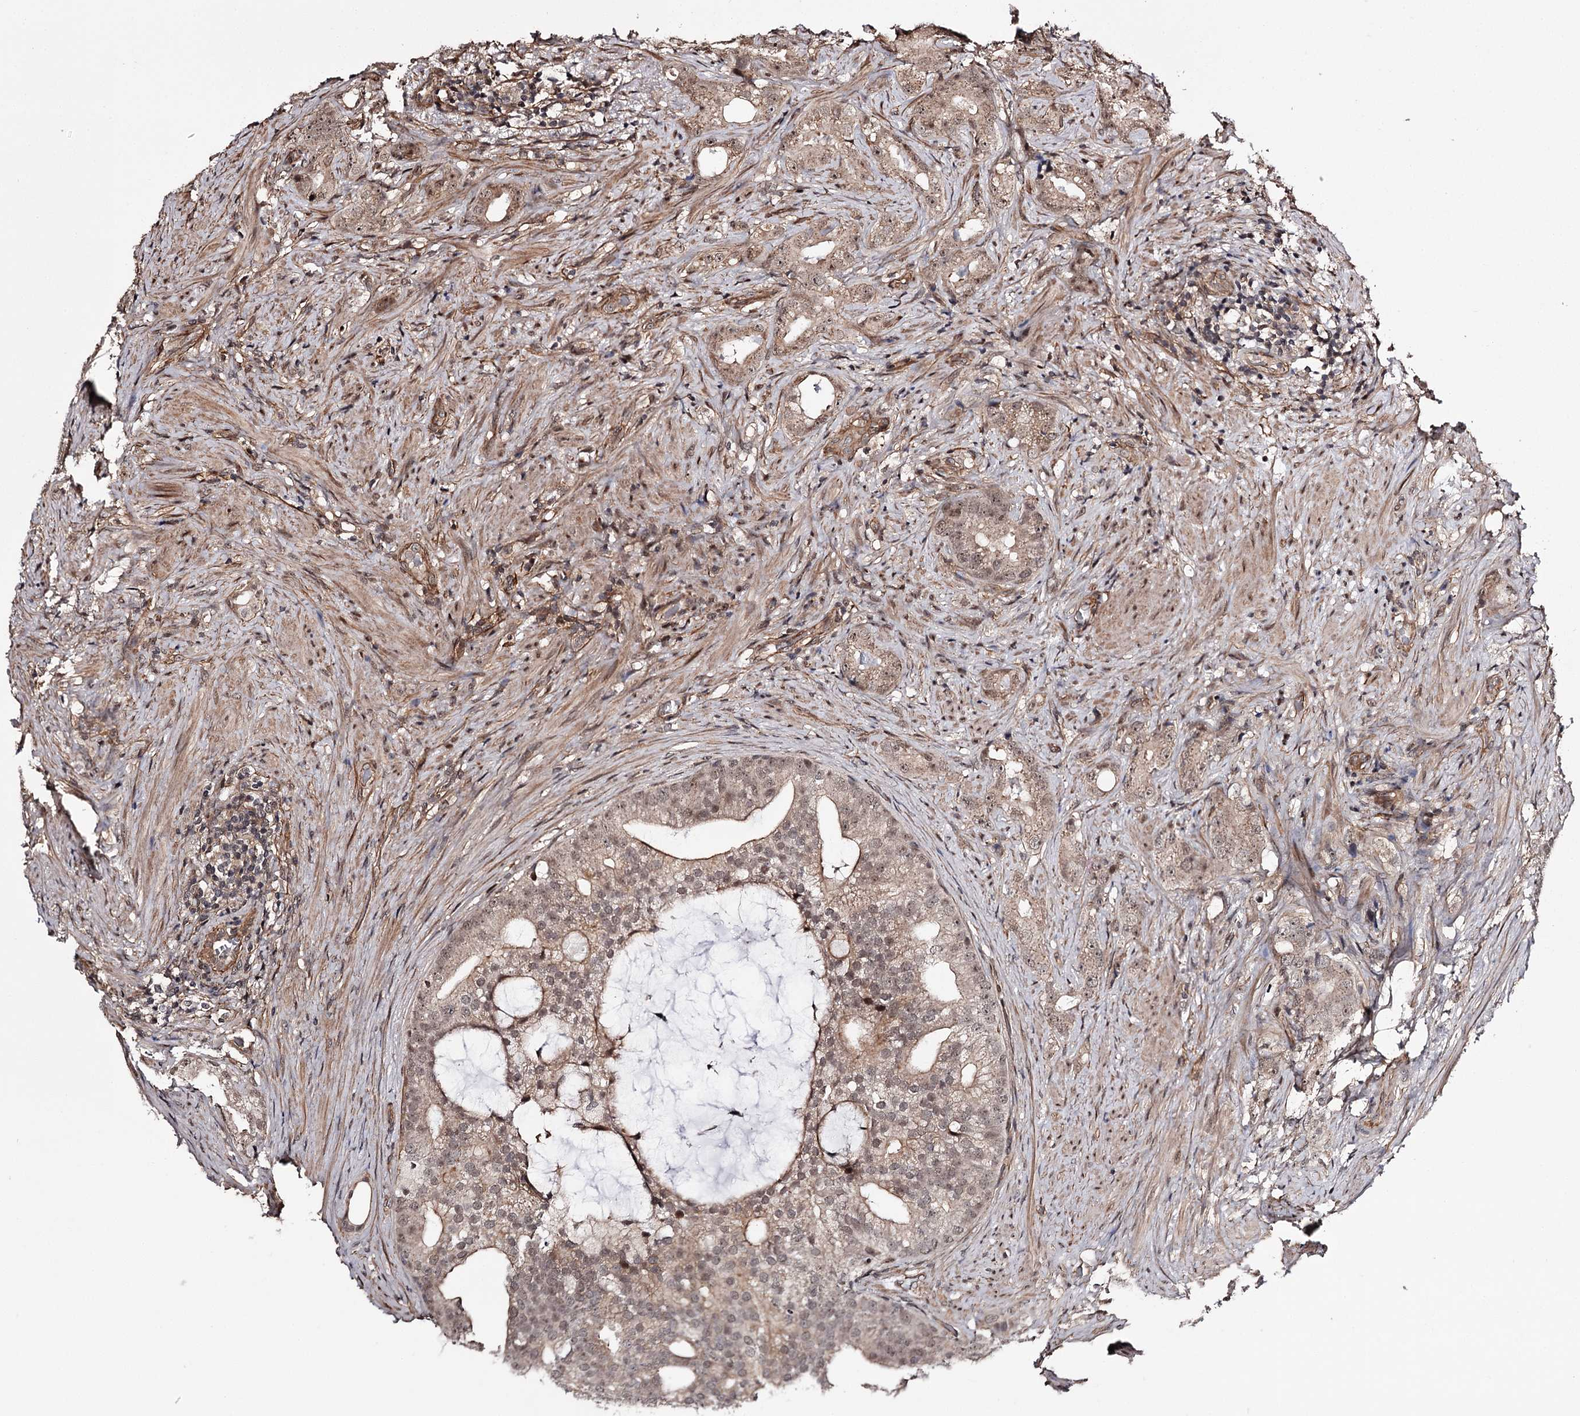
{"staining": {"intensity": "moderate", "quantity": "25%-75%", "location": "cytoplasmic/membranous,nuclear"}, "tissue": "prostate cancer", "cell_type": "Tumor cells", "image_type": "cancer", "snomed": [{"axis": "morphology", "description": "Adenocarcinoma, Low grade"}, {"axis": "topography", "description": "Prostate"}], "caption": "High-power microscopy captured an immunohistochemistry (IHC) histopathology image of prostate adenocarcinoma (low-grade), revealing moderate cytoplasmic/membranous and nuclear expression in about 25%-75% of tumor cells. The staining was performed using DAB, with brown indicating positive protein expression. Nuclei are stained blue with hematoxylin.", "gene": "TTC33", "patient": {"sex": "male", "age": 71}}